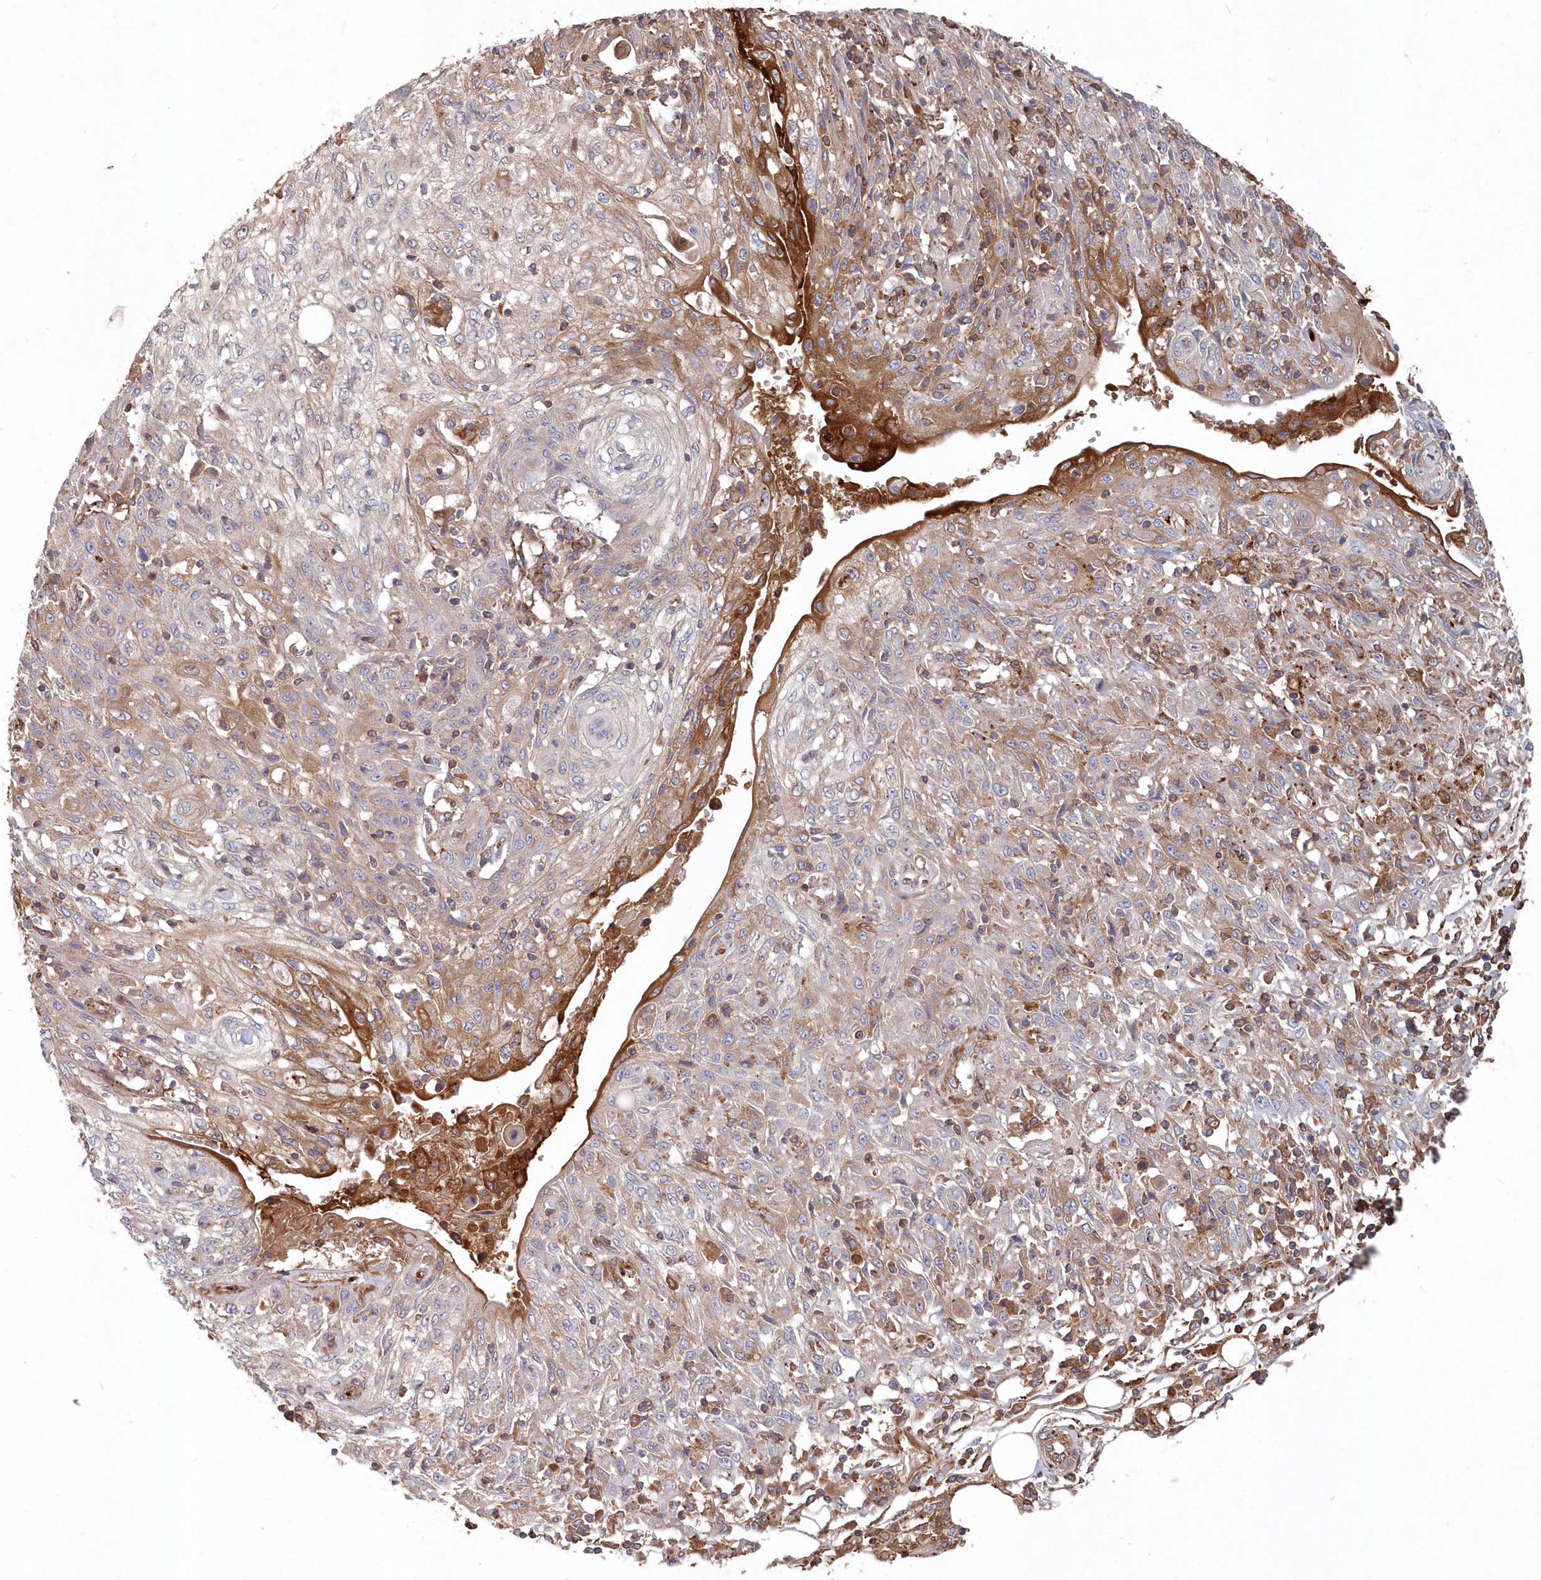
{"staining": {"intensity": "moderate", "quantity": "<25%", "location": "cytoplasmic/membranous"}, "tissue": "skin cancer", "cell_type": "Tumor cells", "image_type": "cancer", "snomed": [{"axis": "morphology", "description": "Squamous cell carcinoma, NOS"}, {"axis": "morphology", "description": "Squamous cell carcinoma, metastatic, NOS"}, {"axis": "topography", "description": "Skin"}, {"axis": "topography", "description": "Lymph node"}], "caption": "Moderate cytoplasmic/membranous expression for a protein is identified in about <25% of tumor cells of skin cancer using immunohistochemistry.", "gene": "ABHD14B", "patient": {"sex": "male", "age": 75}}